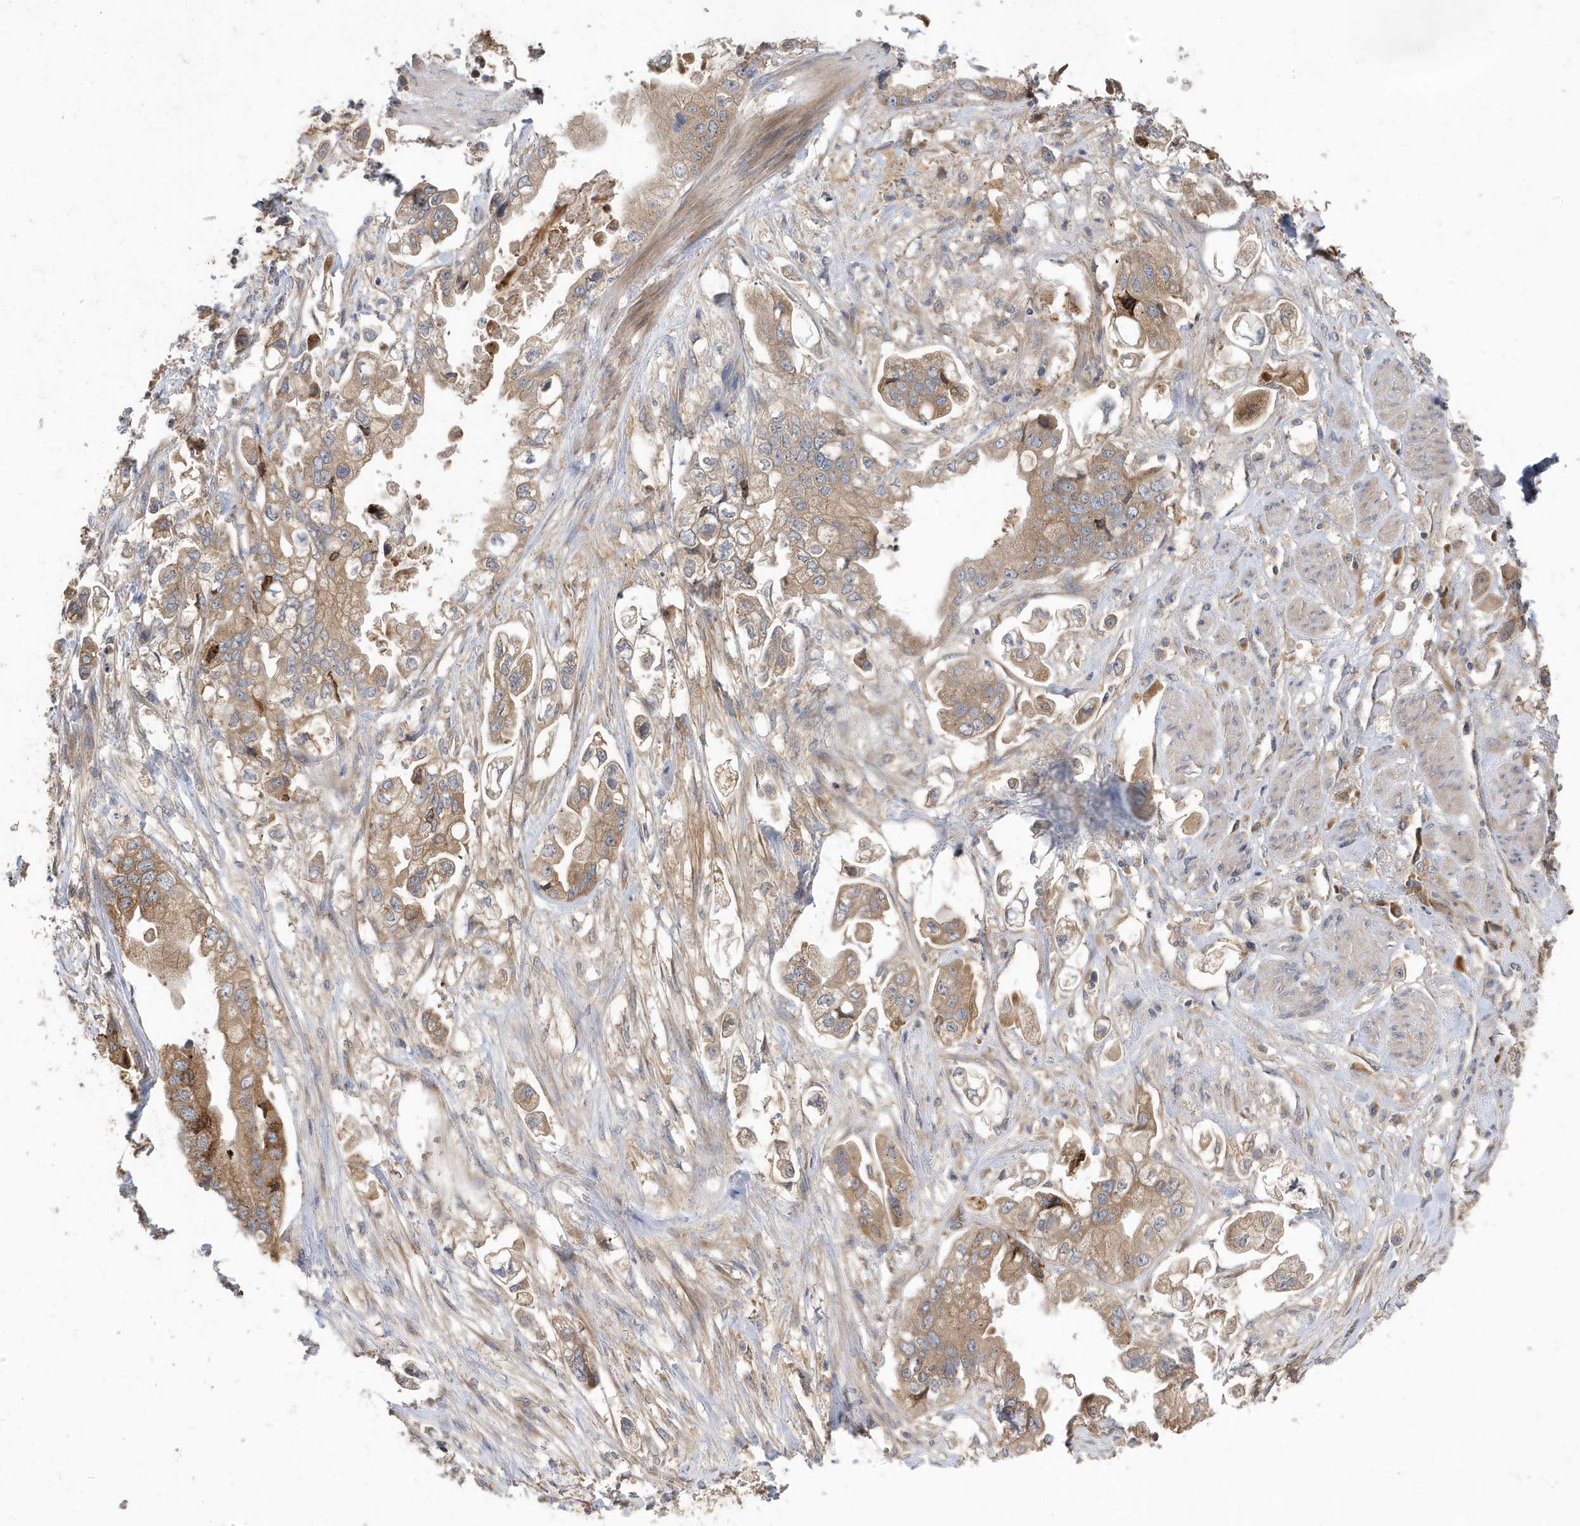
{"staining": {"intensity": "moderate", "quantity": ">75%", "location": "cytoplasmic/membranous"}, "tissue": "stomach cancer", "cell_type": "Tumor cells", "image_type": "cancer", "snomed": [{"axis": "morphology", "description": "Adenocarcinoma, NOS"}, {"axis": "topography", "description": "Stomach"}], "caption": "This image reveals stomach adenocarcinoma stained with immunohistochemistry (IHC) to label a protein in brown. The cytoplasmic/membranous of tumor cells show moderate positivity for the protein. Nuclei are counter-stained blue.", "gene": "LAPTM4A", "patient": {"sex": "male", "age": 62}}